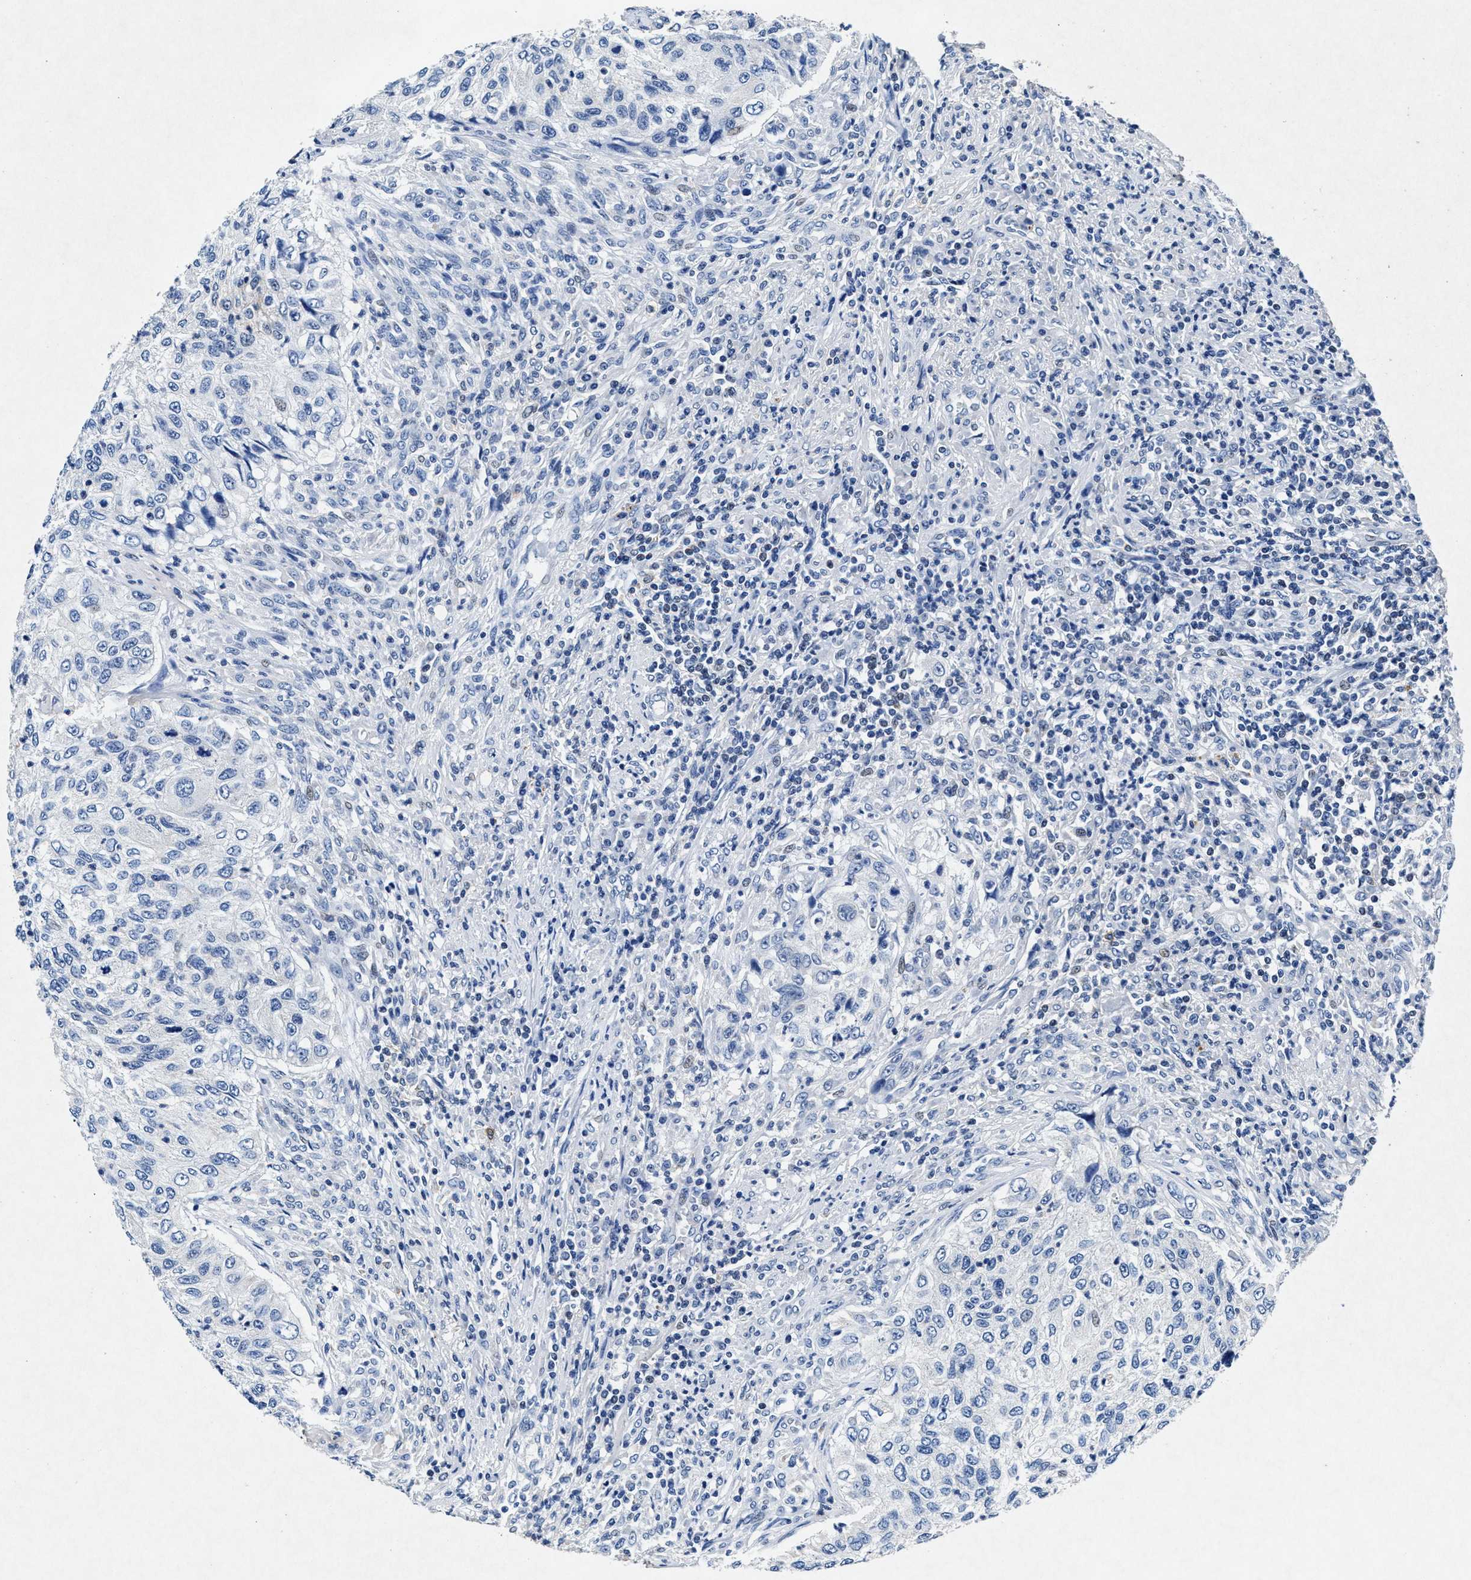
{"staining": {"intensity": "negative", "quantity": "none", "location": "none"}, "tissue": "urothelial cancer", "cell_type": "Tumor cells", "image_type": "cancer", "snomed": [{"axis": "morphology", "description": "Urothelial carcinoma, High grade"}, {"axis": "topography", "description": "Urinary bladder"}], "caption": "Immunohistochemical staining of high-grade urothelial carcinoma exhibits no significant staining in tumor cells.", "gene": "MAP6", "patient": {"sex": "female", "age": 60}}